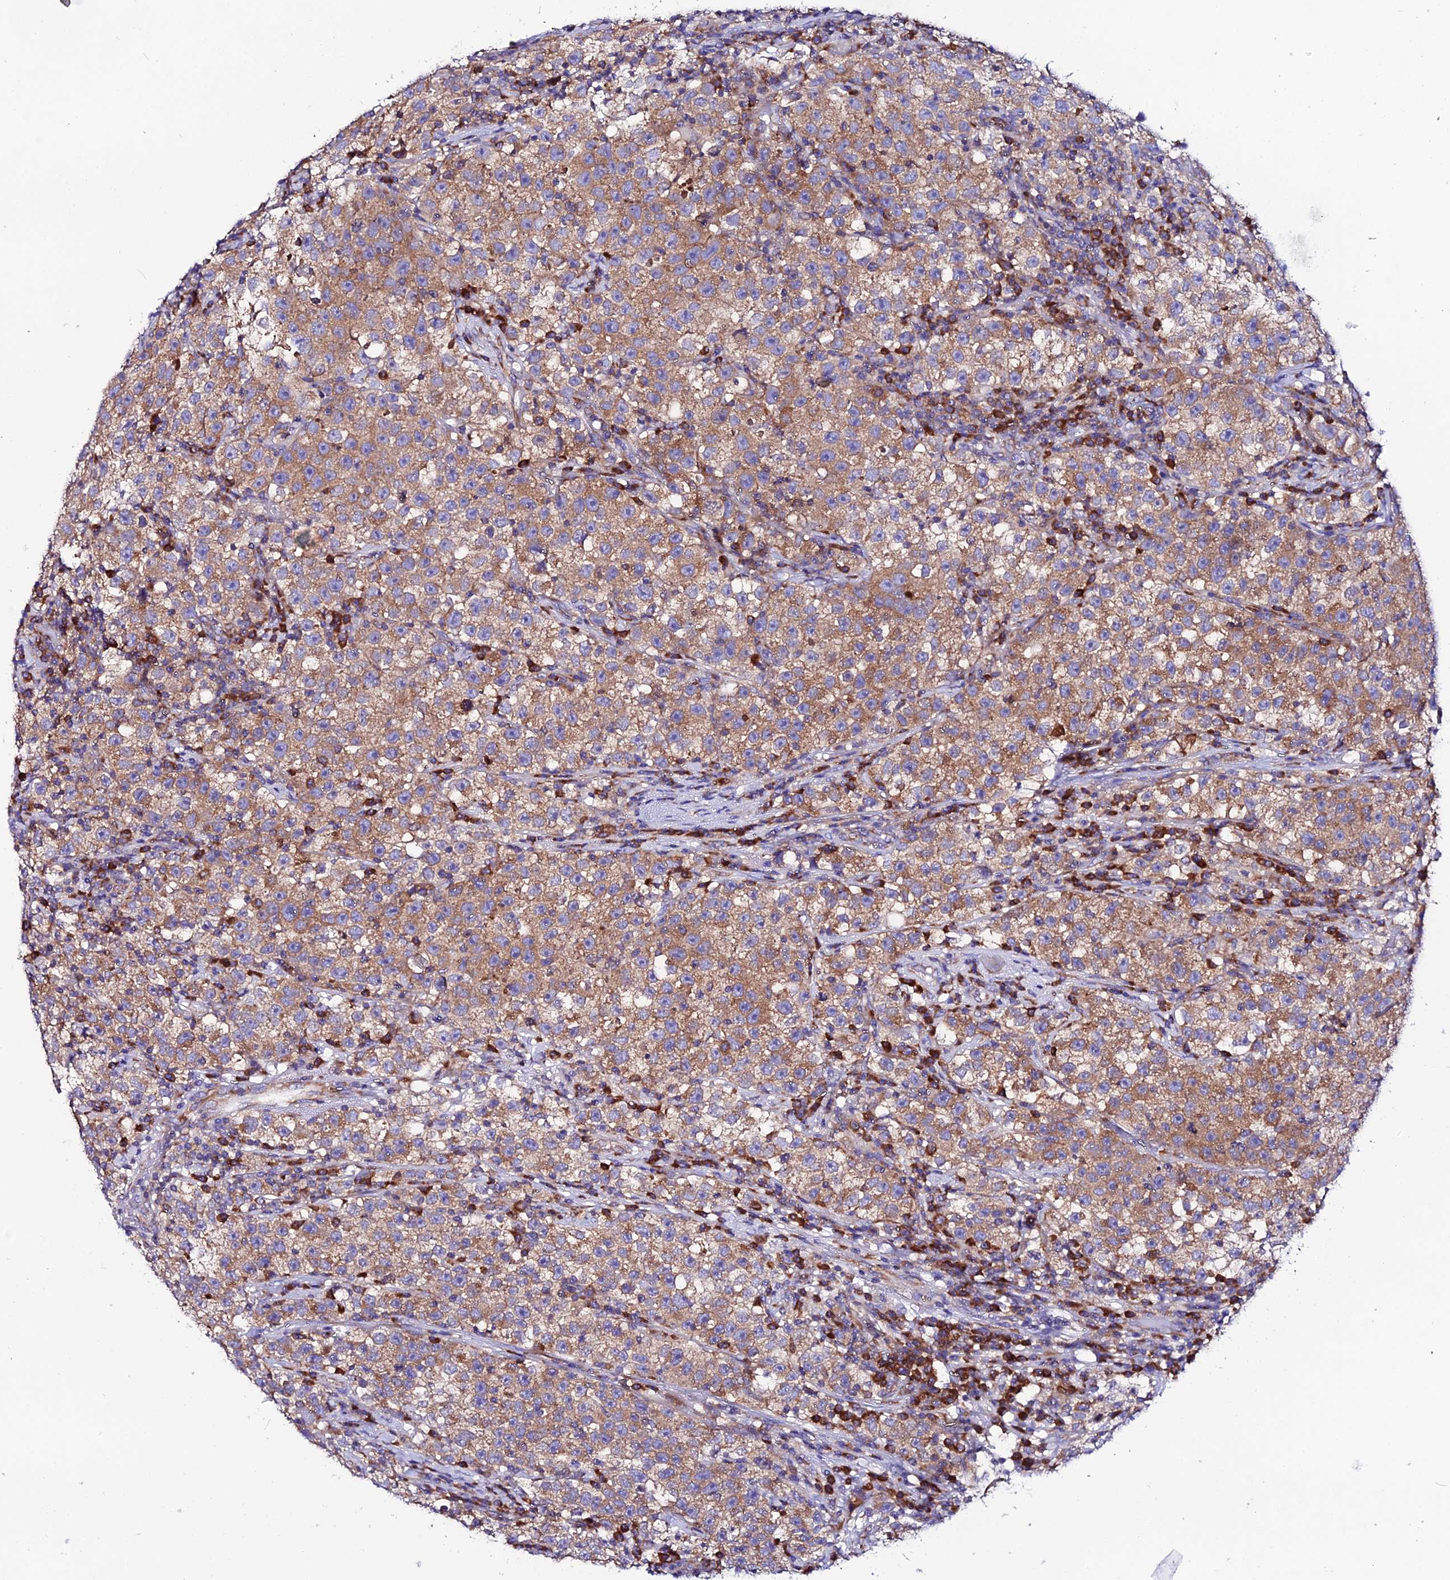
{"staining": {"intensity": "moderate", "quantity": ">75%", "location": "cytoplasmic/membranous"}, "tissue": "testis cancer", "cell_type": "Tumor cells", "image_type": "cancer", "snomed": [{"axis": "morphology", "description": "Seminoma, NOS"}, {"axis": "topography", "description": "Testis"}], "caption": "IHC histopathology image of neoplastic tissue: human testis cancer stained using IHC exhibits medium levels of moderate protein expression localized specifically in the cytoplasmic/membranous of tumor cells, appearing as a cytoplasmic/membranous brown color.", "gene": "EEF1G", "patient": {"sex": "male", "age": 22}}